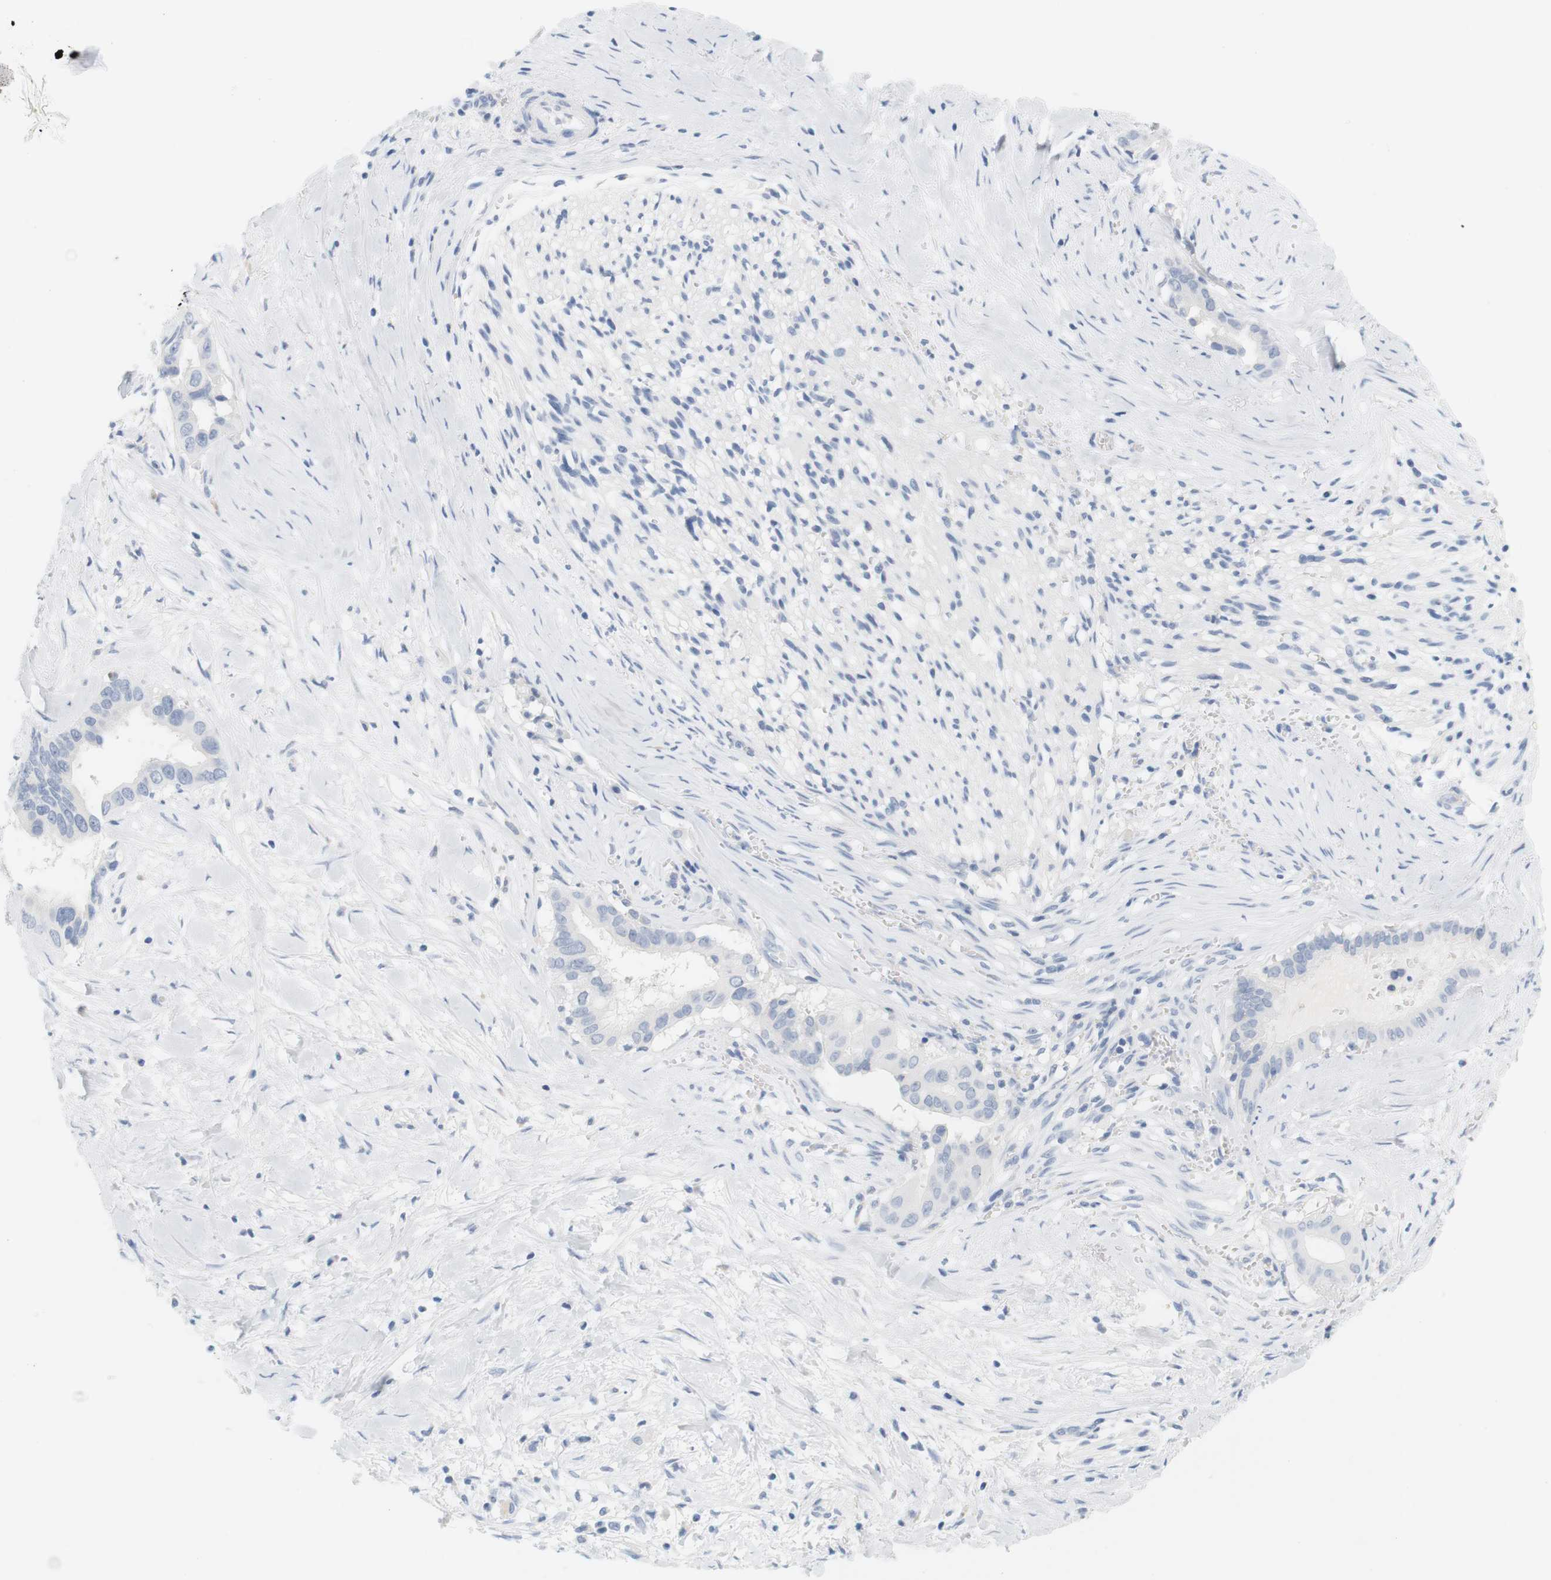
{"staining": {"intensity": "negative", "quantity": "none", "location": "none"}, "tissue": "pancreatic cancer", "cell_type": "Tumor cells", "image_type": "cancer", "snomed": [{"axis": "morphology", "description": "Adenocarcinoma, NOS"}, {"axis": "topography", "description": "Pancreas"}], "caption": "IHC of human pancreatic cancer shows no staining in tumor cells.", "gene": "OPRM1", "patient": {"sex": "male", "age": 55}}